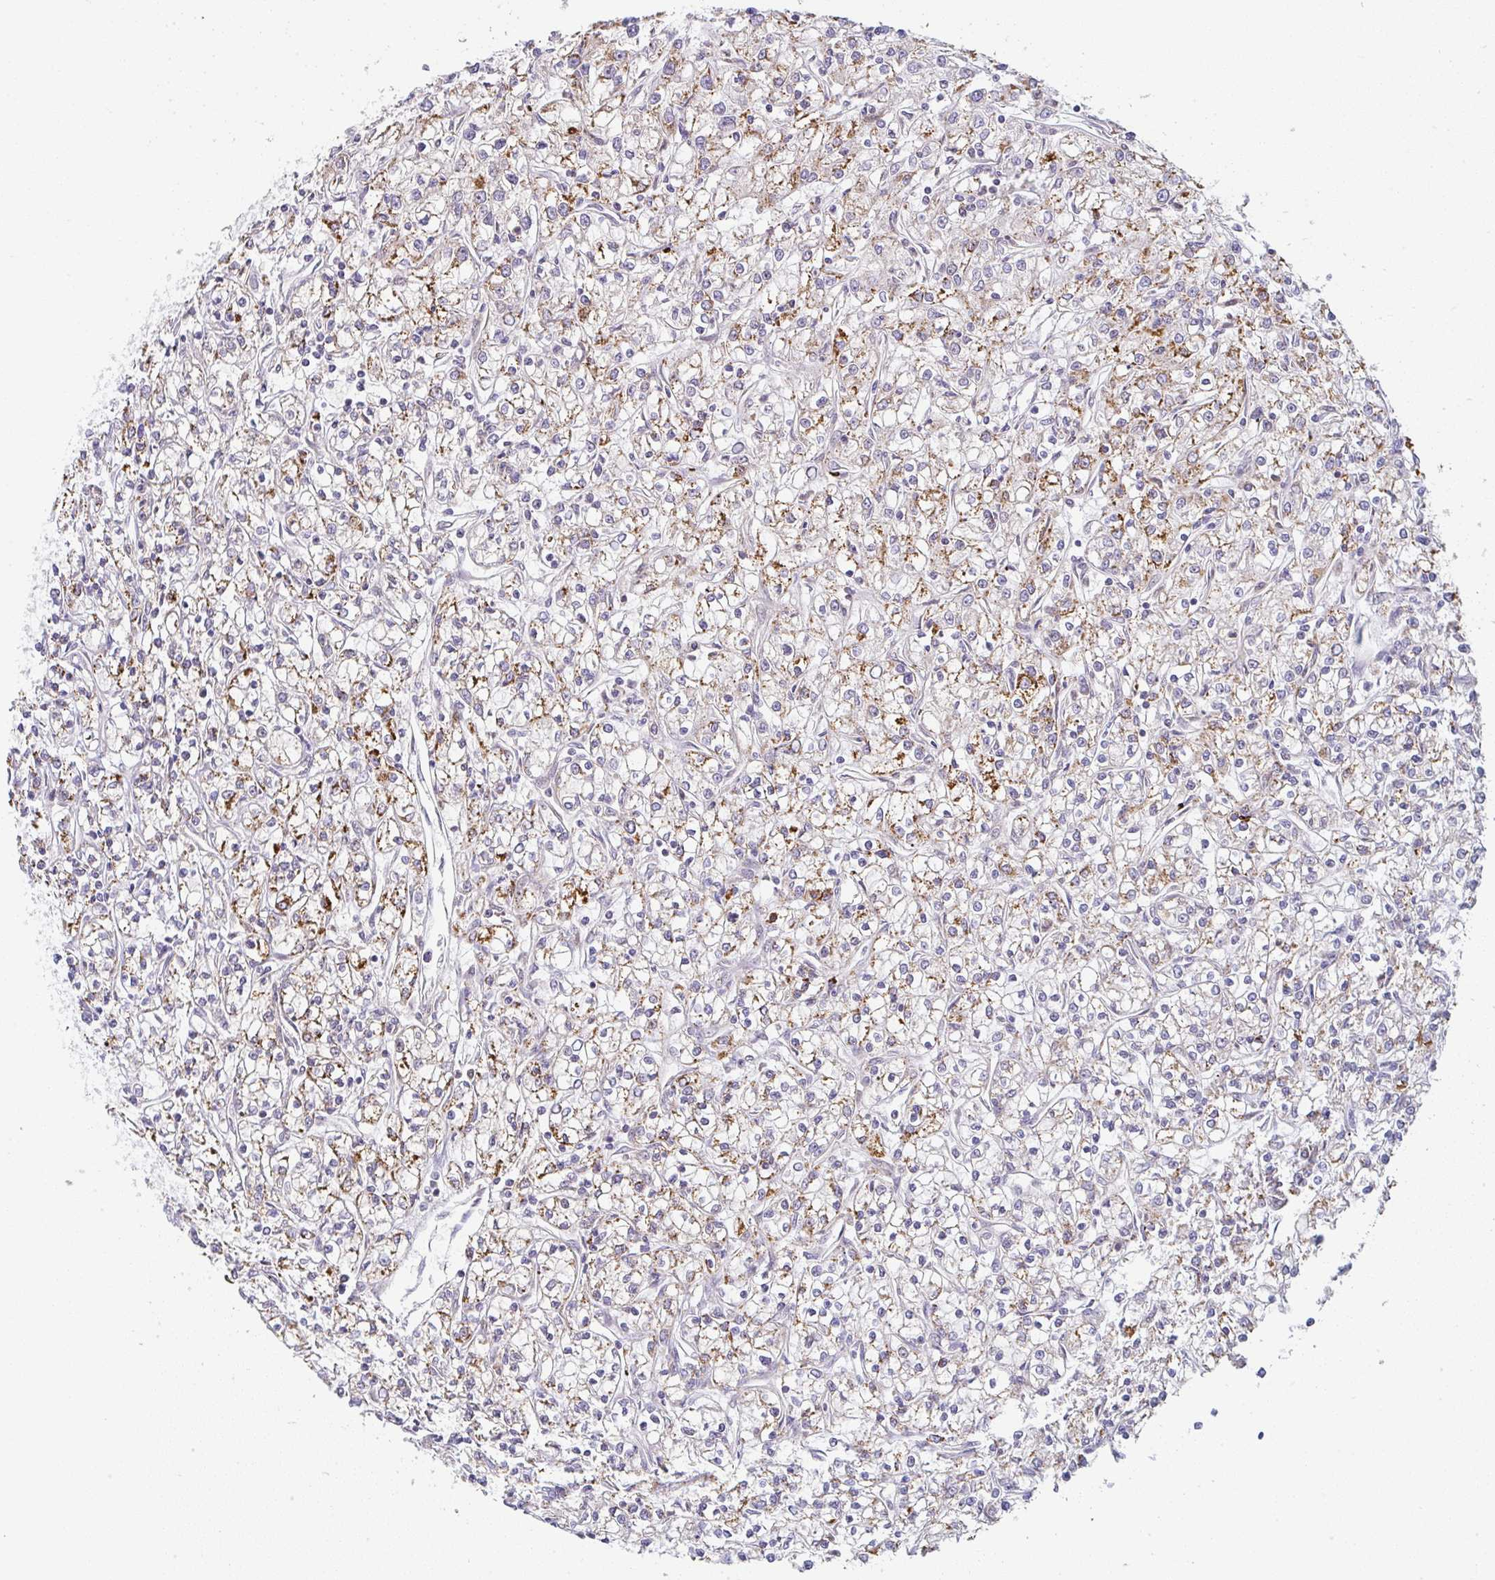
{"staining": {"intensity": "moderate", "quantity": "25%-75%", "location": "cytoplasmic/membranous"}, "tissue": "renal cancer", "cell_type": "Tumor cells", "image_type": "cancer", "snomed": [{"axis": "morphology", "description": "Adenocarcinoma, NOS"}, {"axis": "topography", "description": "Kidney"}], "caption": "Human renal cancer (adenocarcinoma) stained with a brown dye shows moderate cytoplasmic/membranous positive positivity in approximately 25%-75% of tumor cells.", "gene": "MOB1A", "patient": {"sex": "female", "age": 59}}